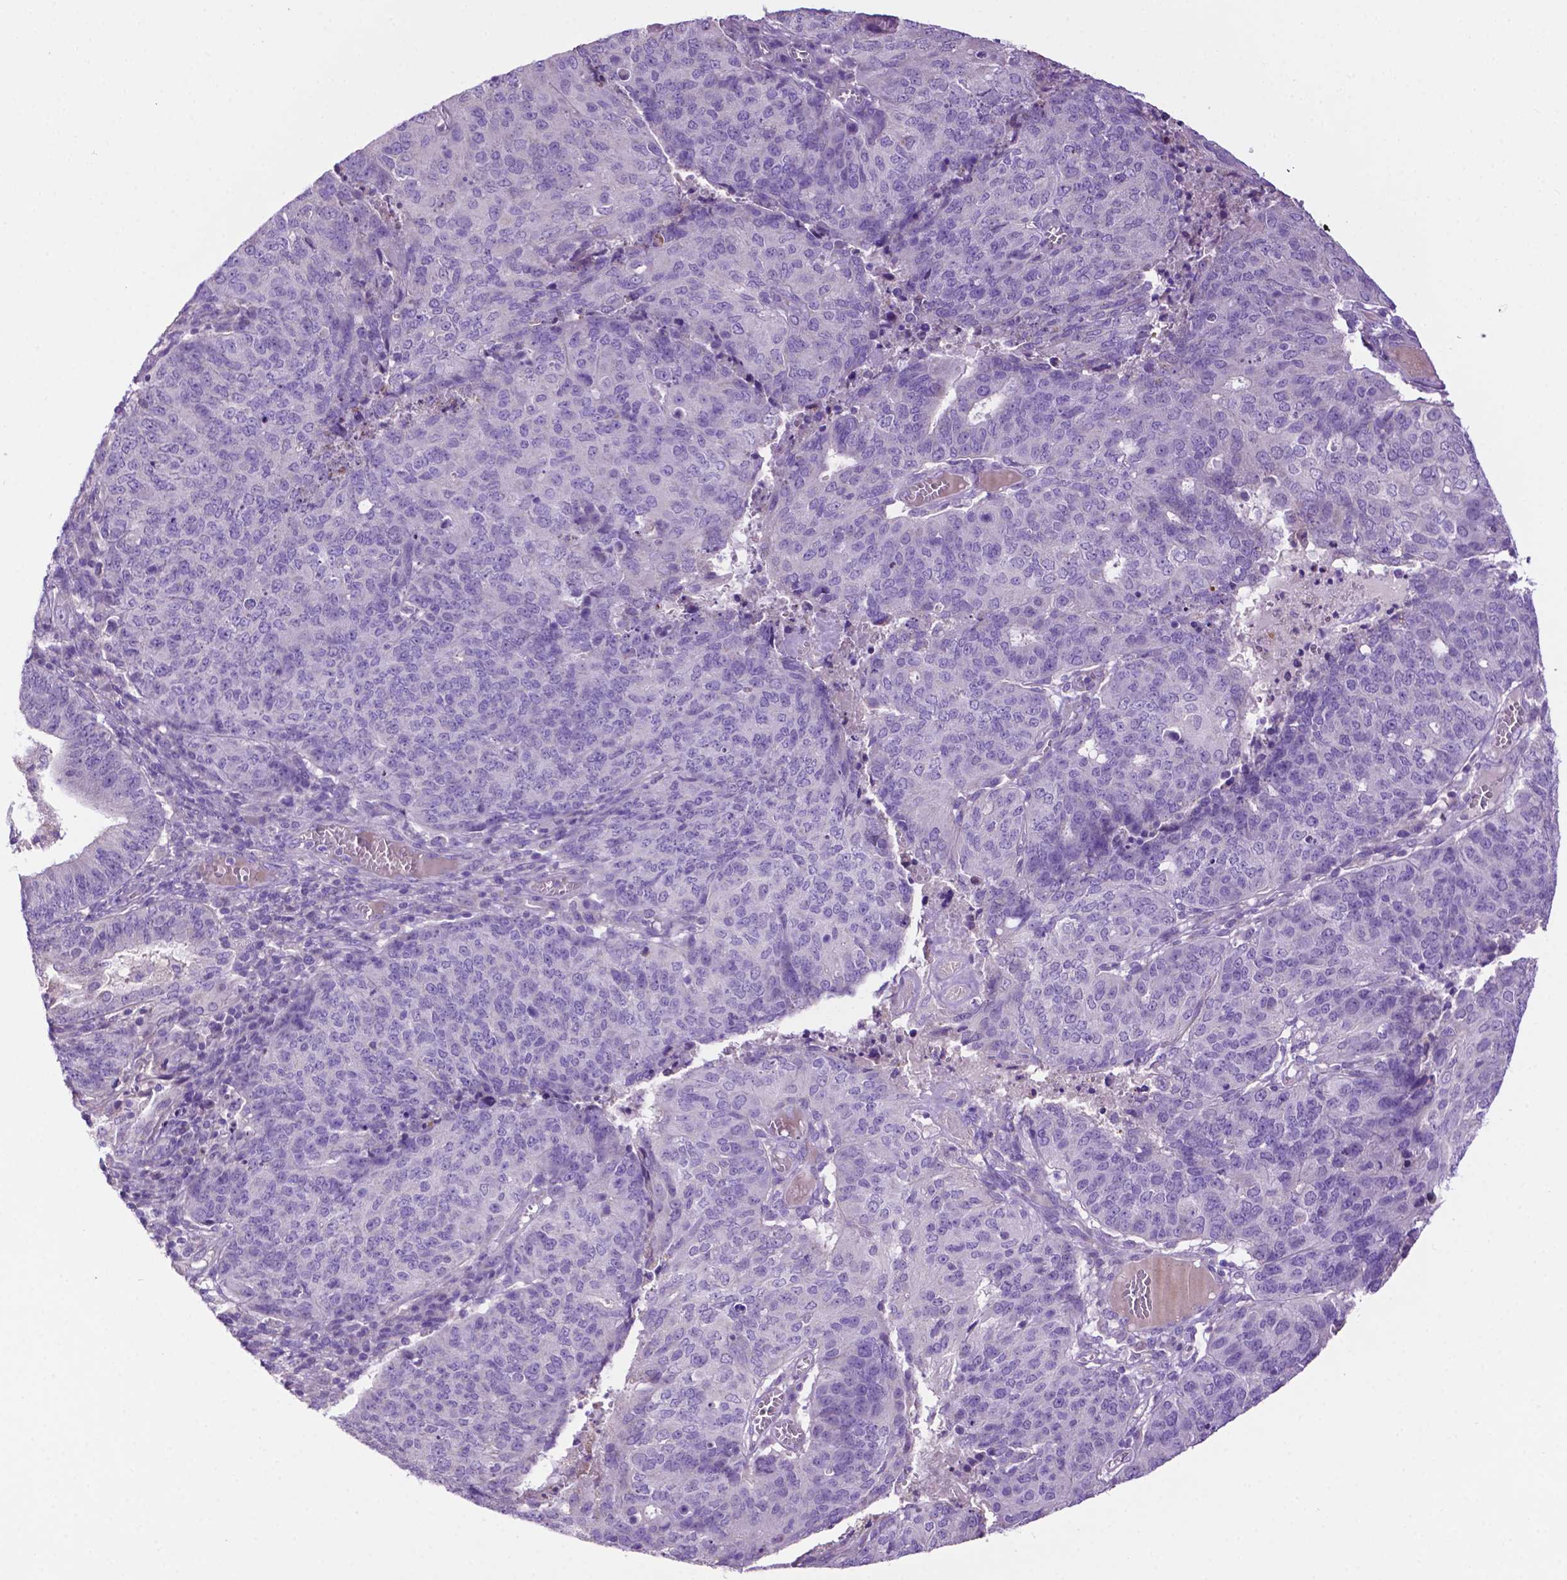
{"staining": {"intensity": "negative", "quantity": "none", "location": "none"}, "tissue": "endometrial cancer", "cell_type": "Tumor cells", "image_type": "cancer", "snomed": [{"axis": "morphology", "description": "Adenocarcinoma, NOS"}, {"axis": "topography", "description": "Endometrium"}], "caption": "Immunohistochemistry (IHC) histopathology image of neoplastic tissue: endometrial adenocarcinoma stained with DAB displays no significant protein staining in tumor cells.", "gene": "PHYHIP", "patient": {"sex": "female", "age": 82}}